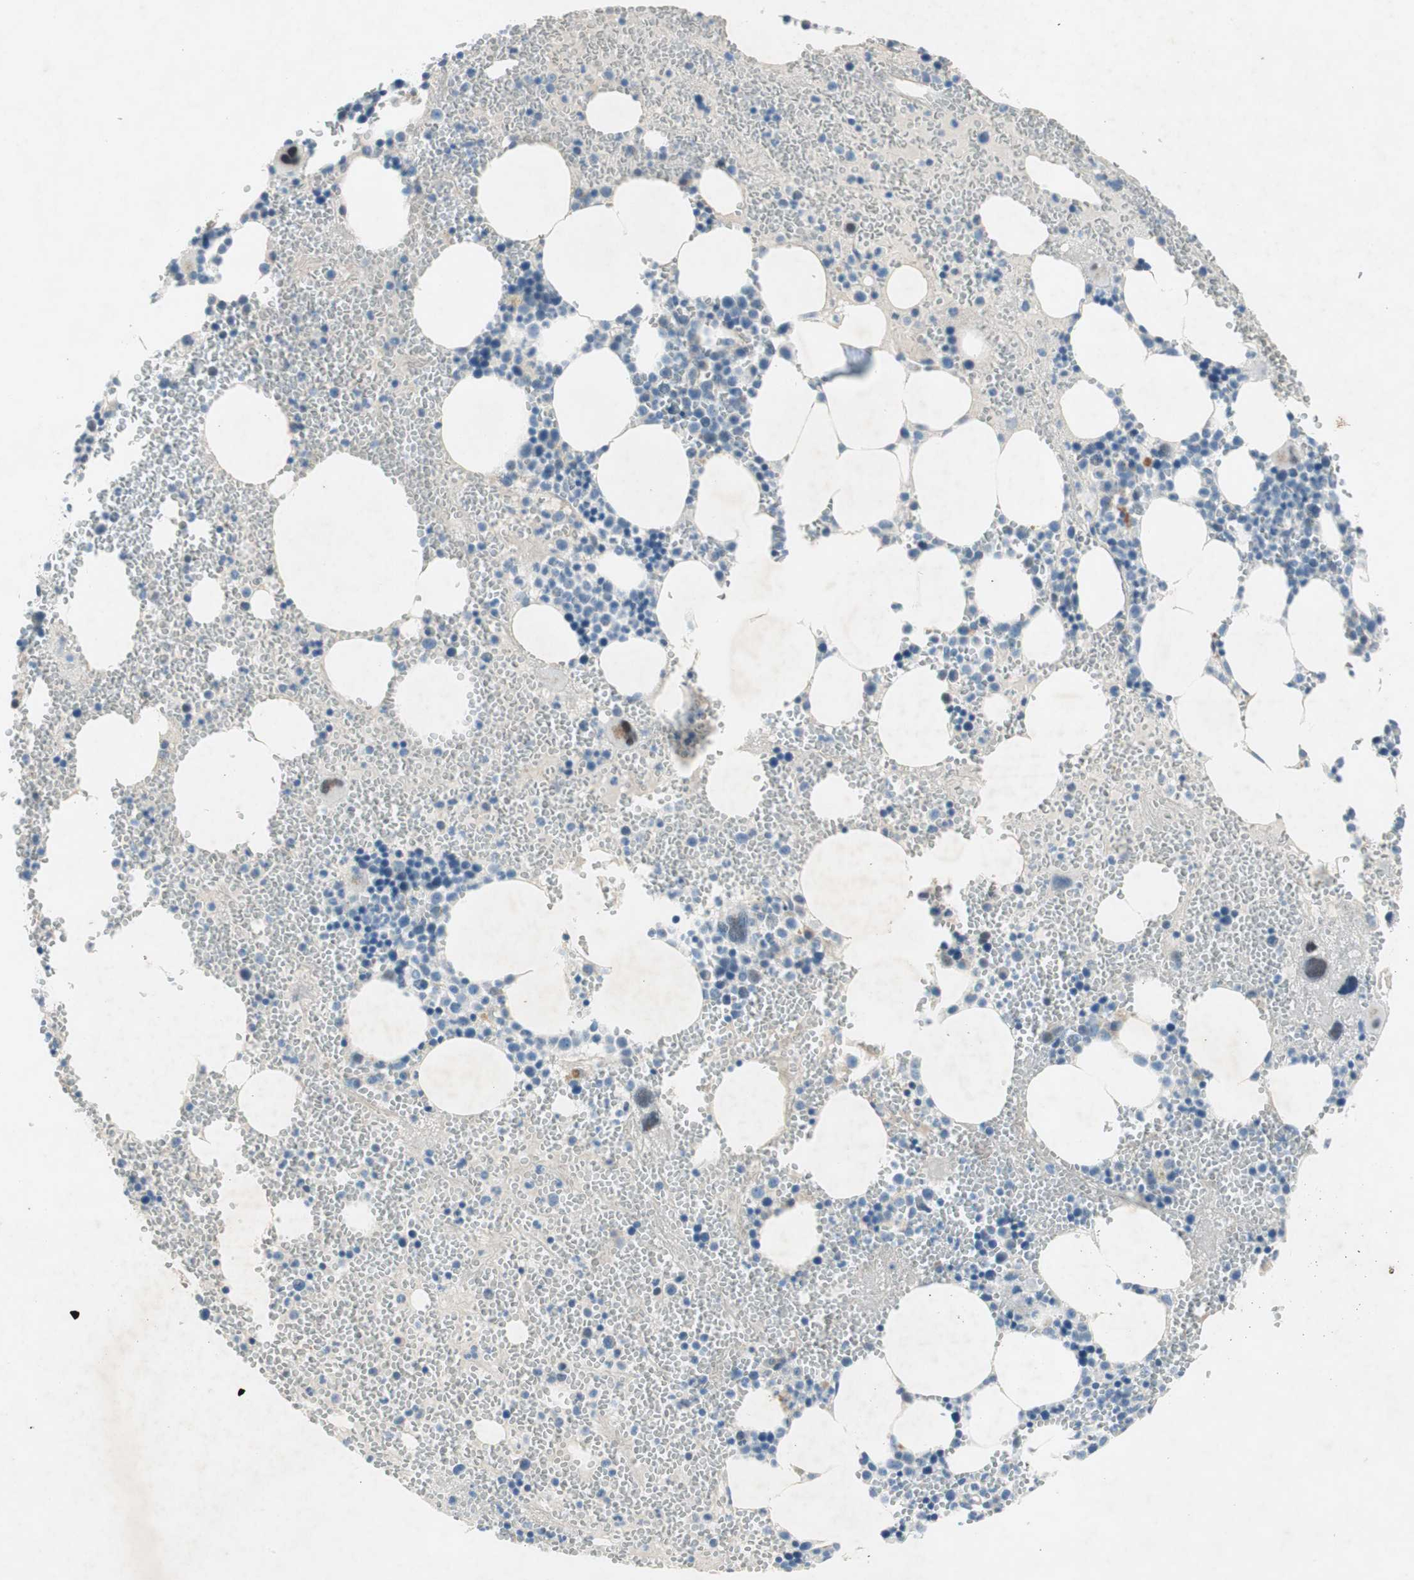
{"staining": {"intensity": "strong", "quantity": "<25%", "location": "nuclear"}, "tissue": "bone marrow", "cell_type": "Hematopoietic cells", "image_type": "normal", "snomed": [{"axis": "morphology", "description": "Normal tissue, NOS"}, {"axis": "morphology", "description": "Inflammation, NOS"}, {"axis": "topography", "description": "Bone marrow"}], "caption": "This micrograph shows IHC staining of unremarkable bone marrow, with medium strong nuclear expression in approximately <25% of hematopoietic cells.", "gene": "PRRG4", "patient": {"sex": "female", "age": 76}}